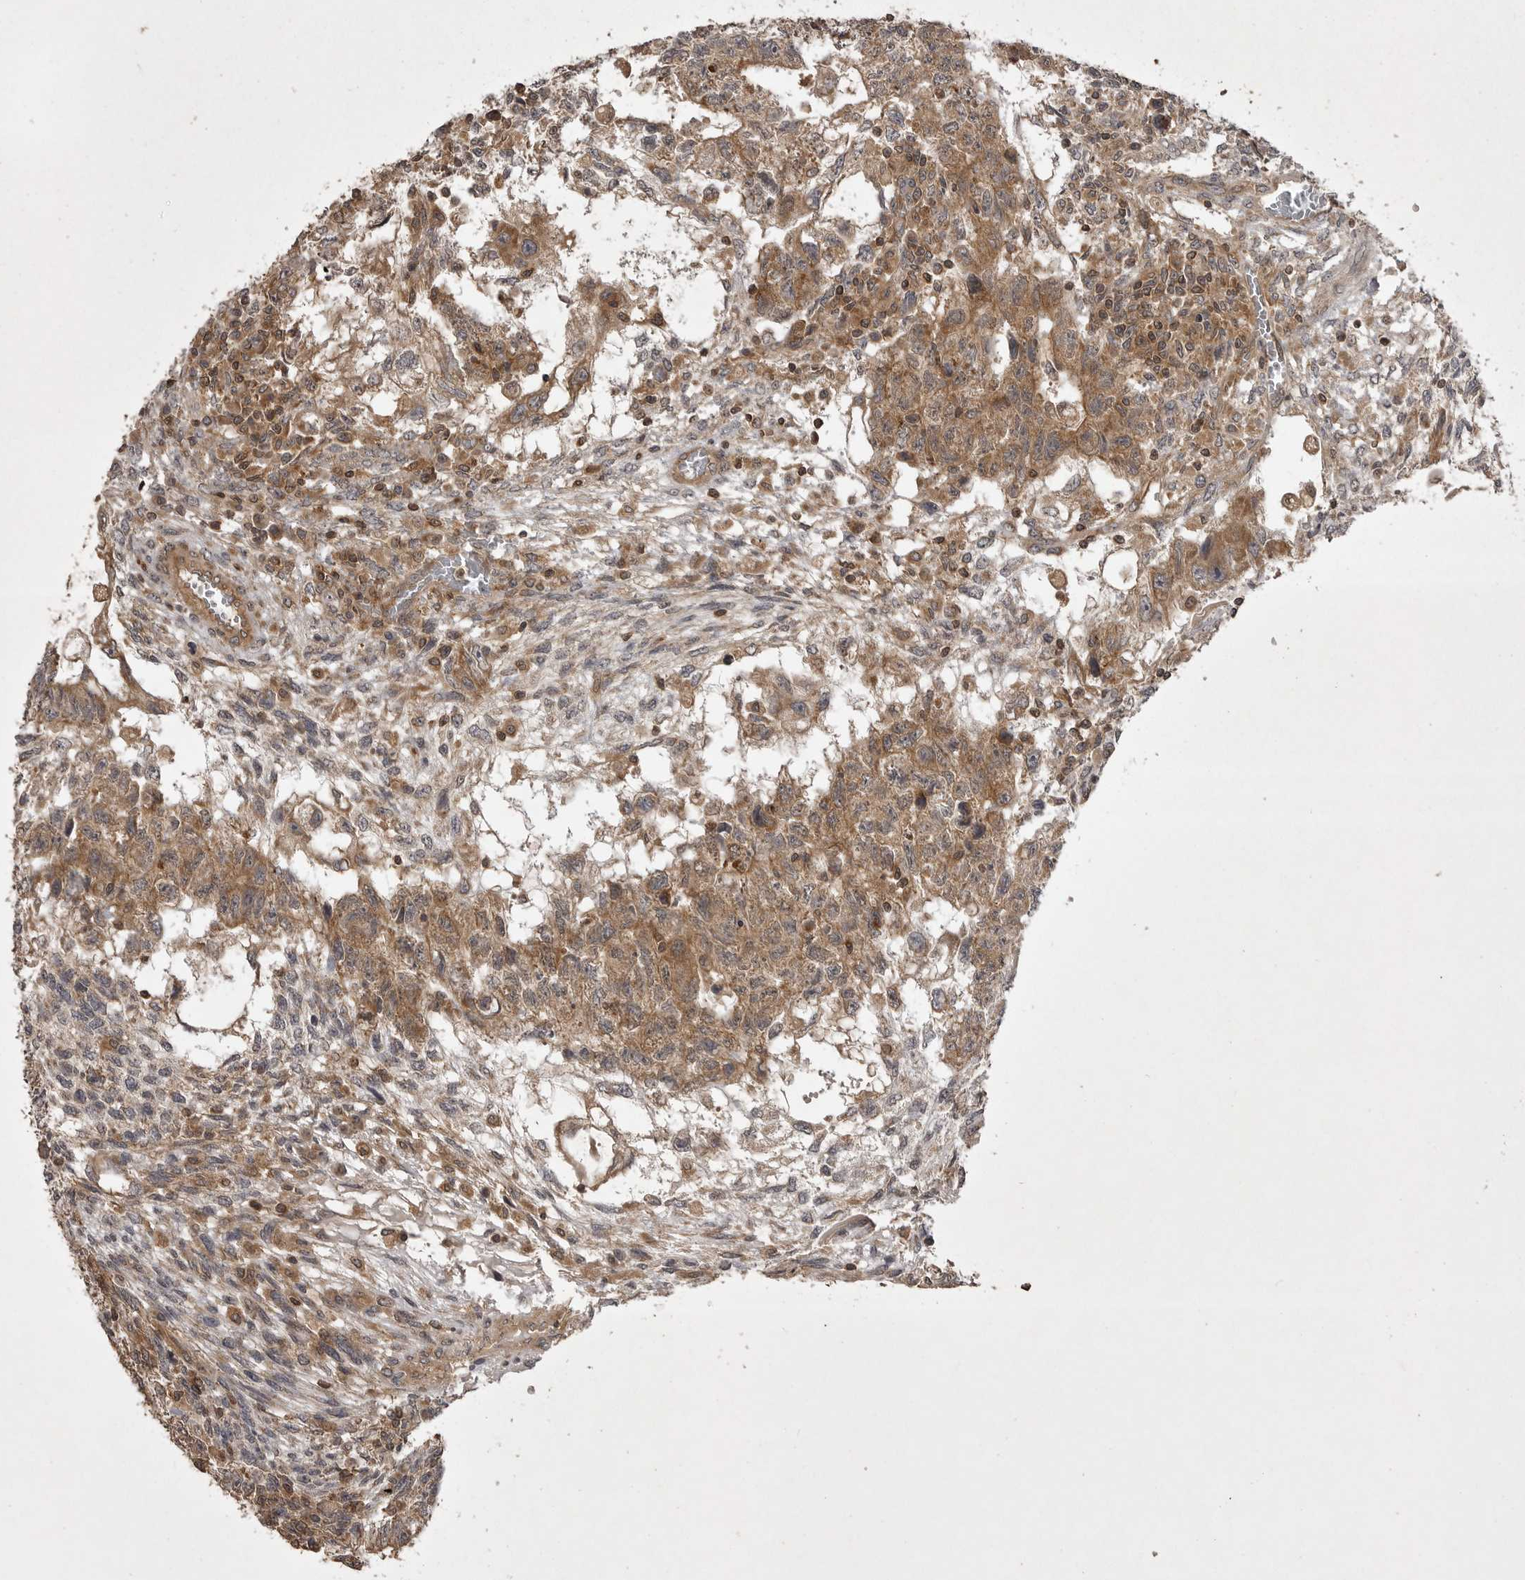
{"staining": {"intensity": "moderate", "quantity": ">75%", "location": "cytoplasmic/membranous"}, "tissue": "testis cancer", "cell_type": "Tumor cells", "image_type": "cancer", "snomed": [{"axis": "morphology", "description": "Normal tissue, NOS"}, {"axis": "morphology", "description": "Carcinoma, Embryonal, NOS"}, {"axis": "topography", "description": "Testis"}], "caption": "Immunohistochemical staining of human testis embryonal carcinoma demonstrates medium levels of moderate cytoplasmic/membranous protein staining in about >75% of tumor cells.", "gene": "STK24", "patient": {"sex": "male", "age": 36}}